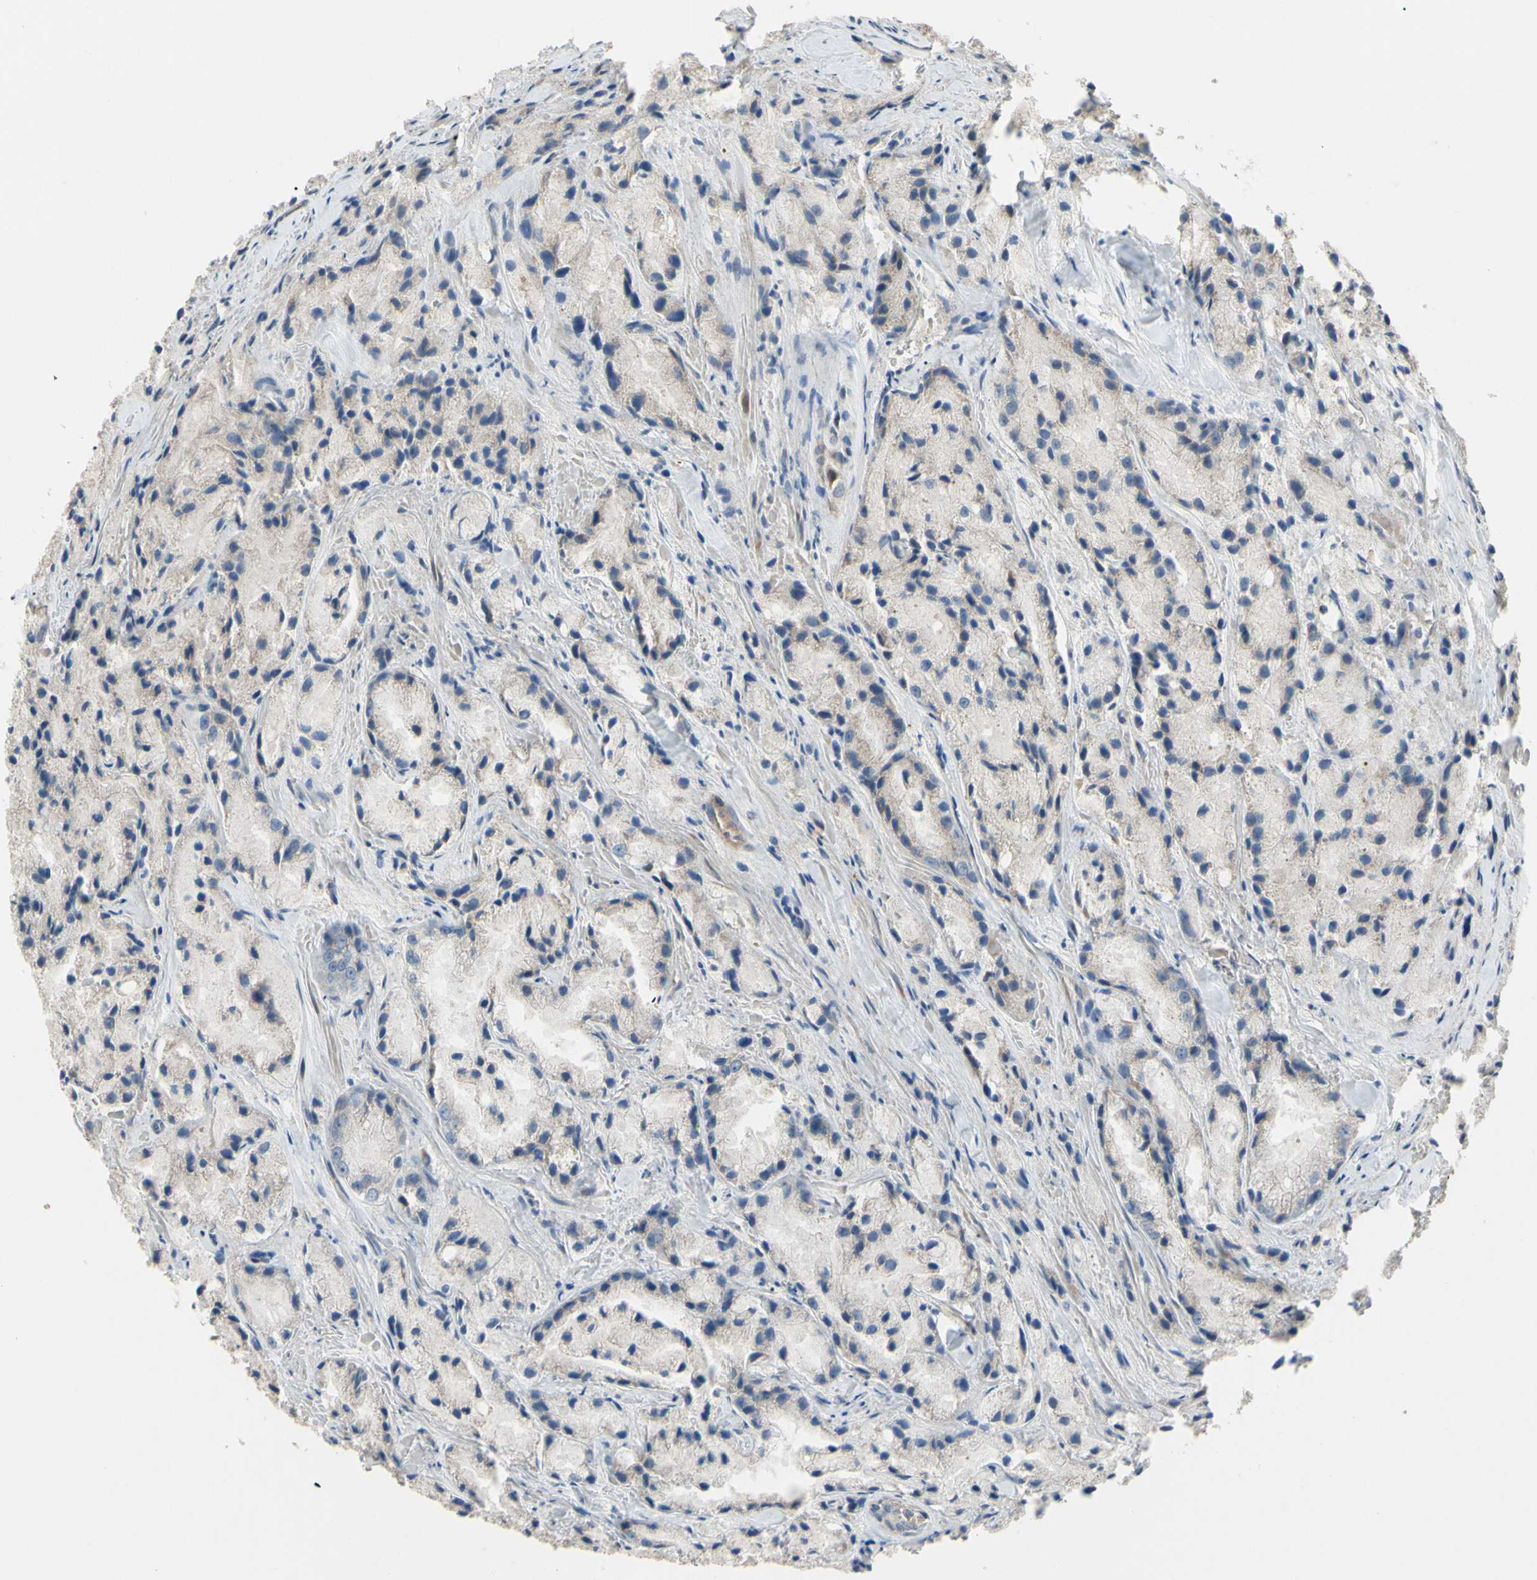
{"staining": {"intensity": "negative", "quantity": "none", "location": "none"}, "tissue": "prostate cancer", "cell_type": "Tumor cells", "image_type": "cancer", "snomed": [{"axis": "morphology", "description": "Adenocarcinoma, Low grade"}, {"axis": "topography", "description": "Prostate"}], "caption": "Protein analysis of prostate cancer exhibits no significant positivity in tumor cells.", "gene": "SPTLC1", "patient": {"sex": "male", "age": 64}}